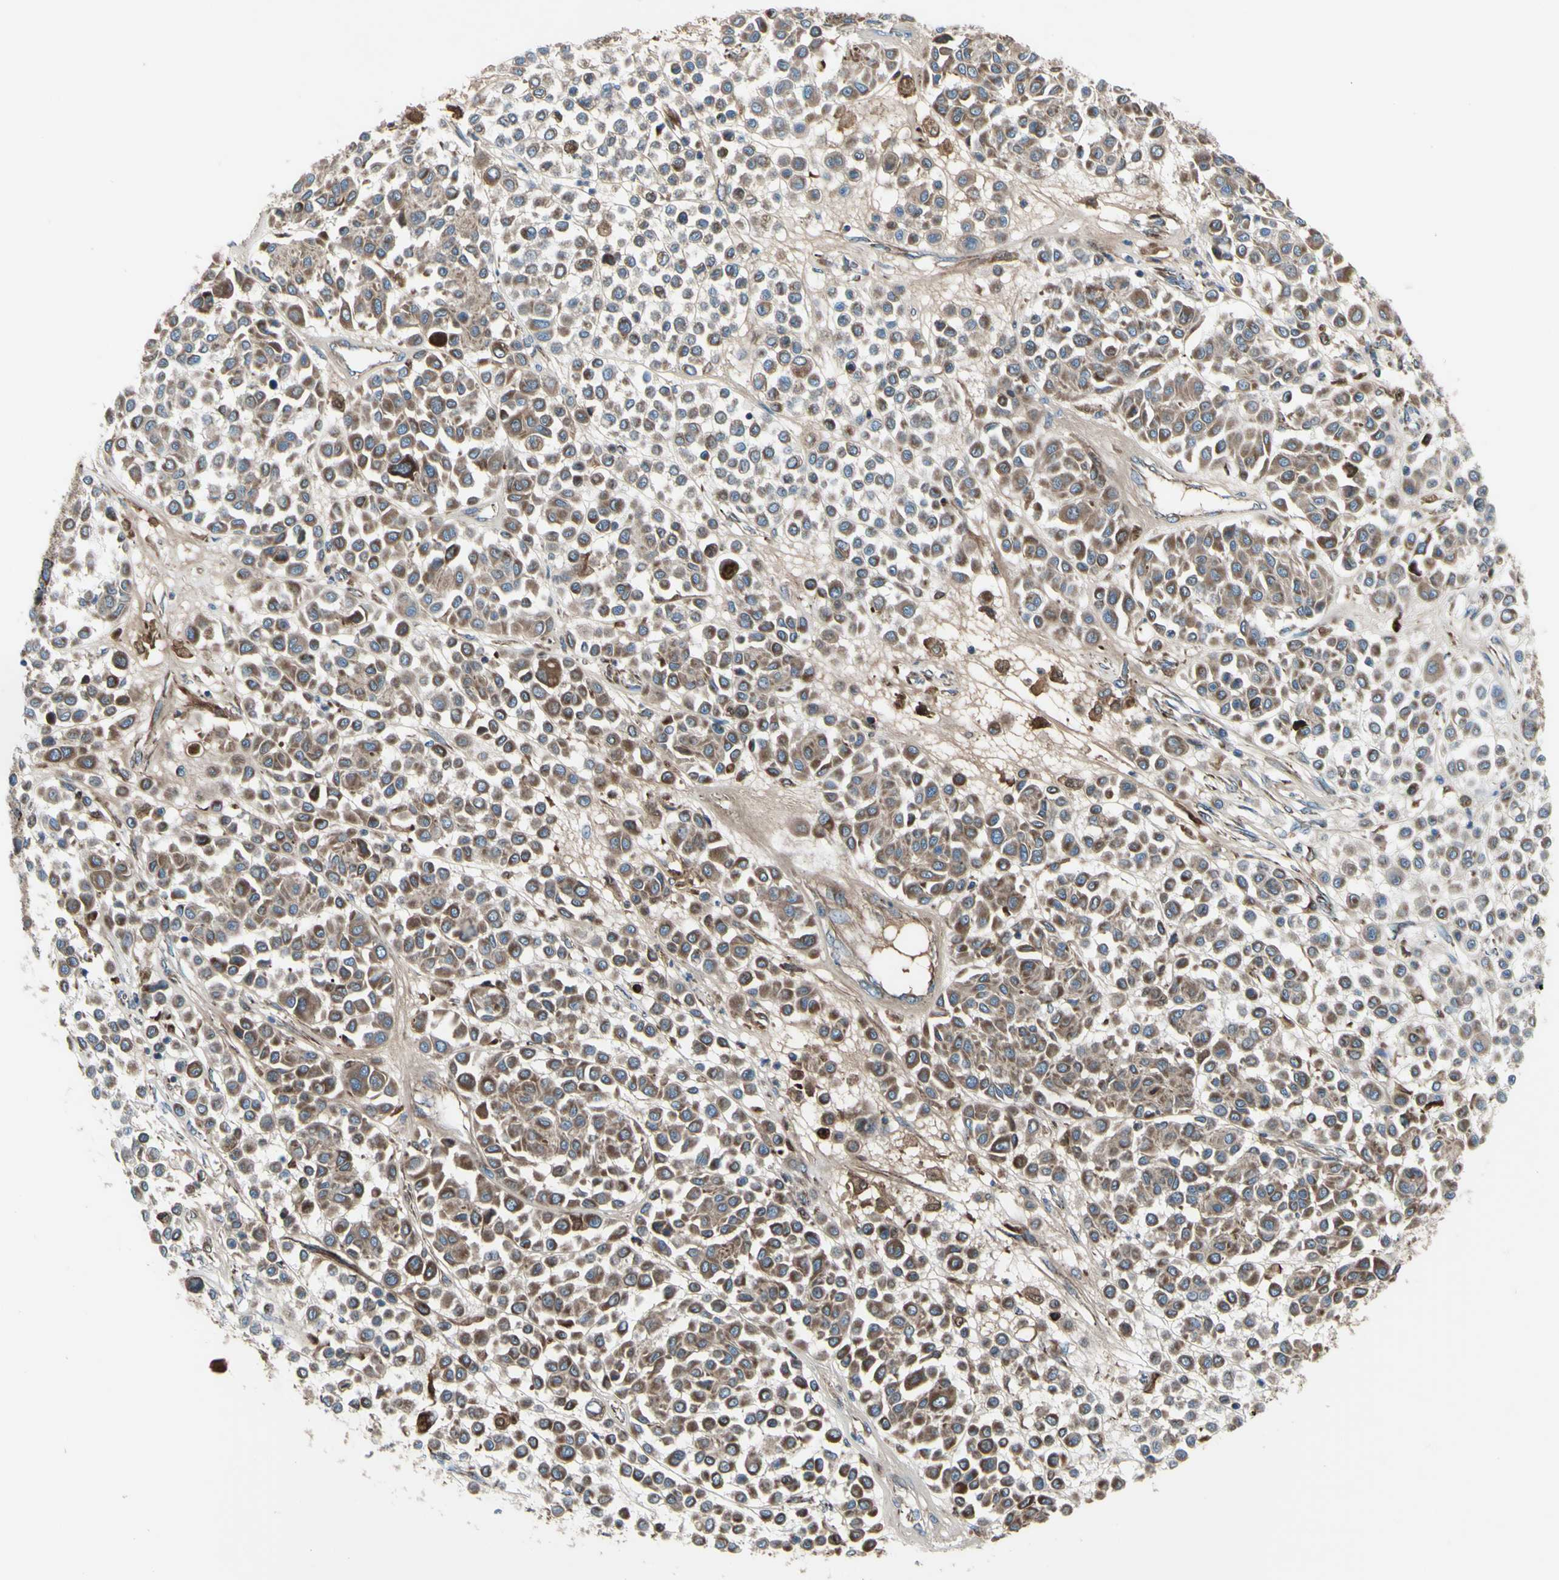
{"staining": {"intensity": "moderate", "quantity": ">75%", "location": "cytoplasmic/membranous"}, "tissue": "melanoma", "cell_type": "Tumor cells", "image_type": "cancer", "snomed": [{"axis": "morphology", "description": "Malignant melanoma, Metastatic site"}, {"axis": "topography", "description": "Soft tissue"}], "caption": "Immunohistochemical staining of malignant melanoma (metastatic site) demonstrates moderate cytoplasmic/membranous protein staining in about >75% of tumor cells. (DAB (3,3'-diaminobenzidine) = brown stain, brightfield microscopy at high magnification).", "gene": "EMC7", "patient": {"sex": "male", "age": 41}}